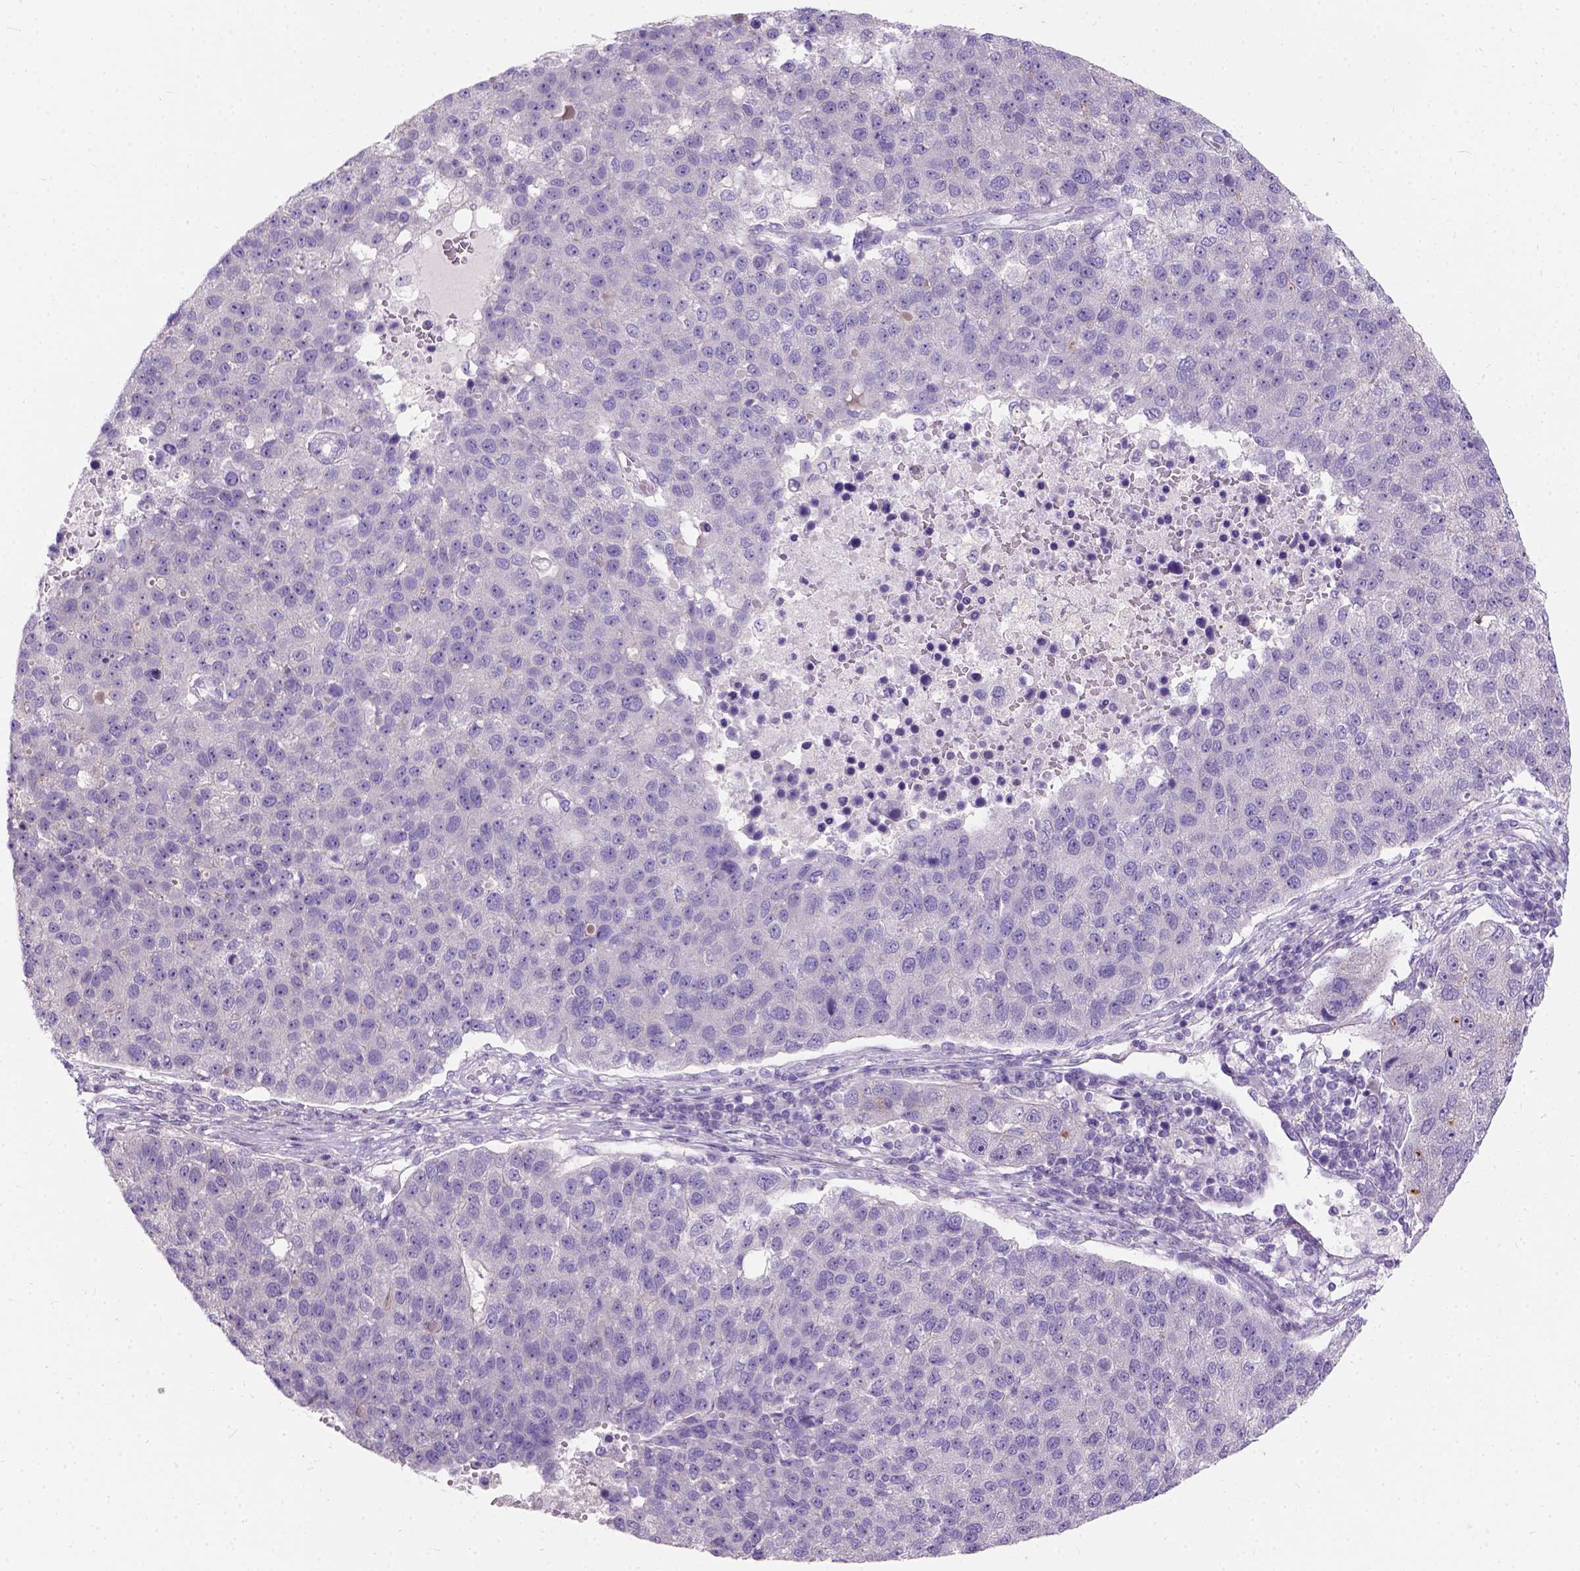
{"staining": {"intensity": "negative", "quantity": "none", "location": "none"}, "tissue": "pancreatic cancer", "cell_type": "Tumor cells", "image_type": "cancer", "snomed": [{"axis": "morphology", "description": "Adenocarcinoma, NOS"}, {"axis": "topography", "description": "Pancreas"}], "caption": "High magnification brightfield microscopy of pancreatic cancer (adenocarcinoma) stained with DAB (3,3'-diaminobenzidine) (brown) and counterstained with hematoxylin (blue): tumor cells show no significant expression.", "gene": "C20orf144", "patient": {"sex": "female", "age": 61}}